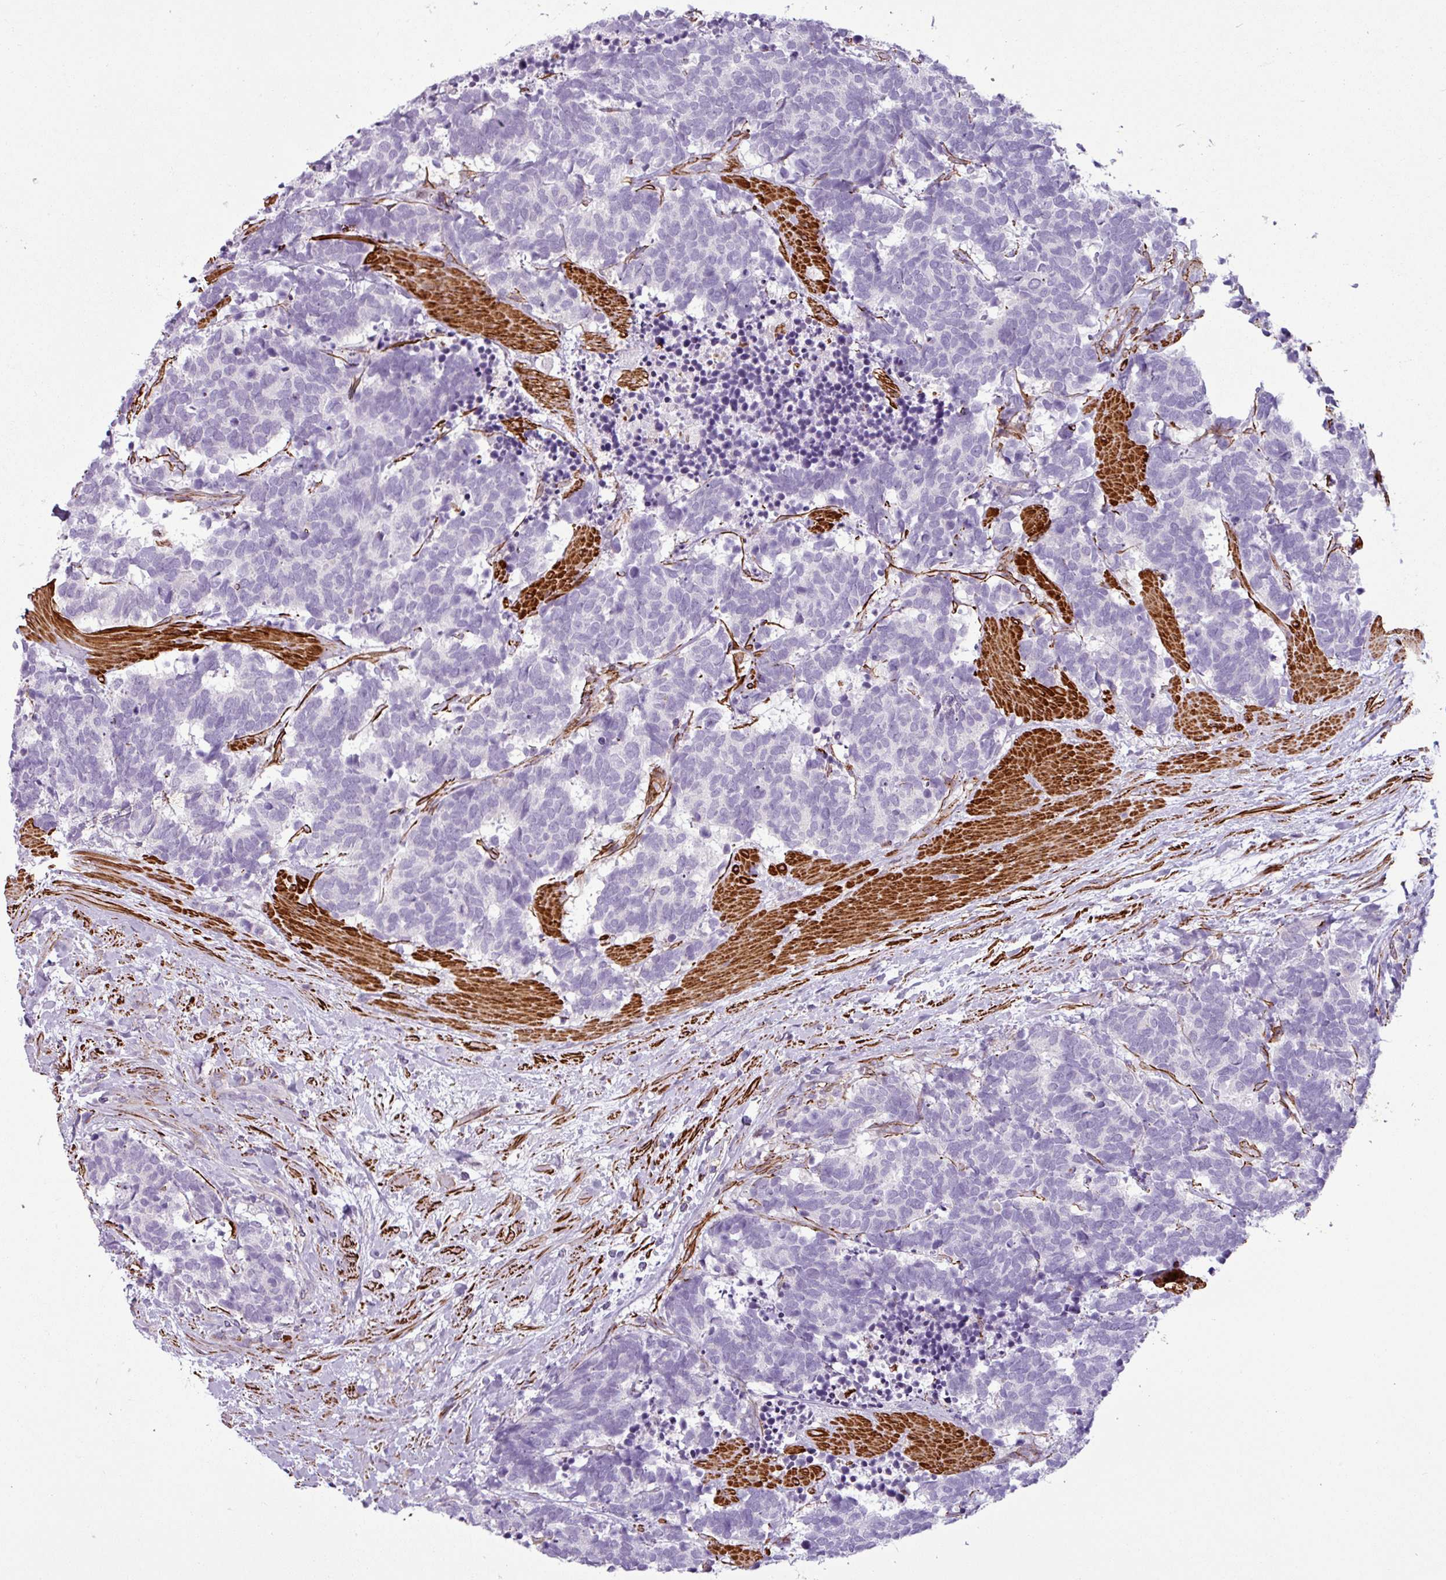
{"staining": {"intensity": "negative", "quantity": "none", "location": "none"}, "tissue": "carcinoid", "cell_type": "Tumor cells", "image_type": "cancer", "snomed": [{"axis": "morphology", "description": "Carcinoma, NOS"}, {"axis": "morphology", "description": "Carcinoid, malignant, NOS"}, {"axis": "topography", "description": "Prostate"}], "caption": "Tumor cells are negative for protein expression in human malignant carcinoid.", "gene": "ATP10A", "patient": {"sex": "male", "age": 57}}